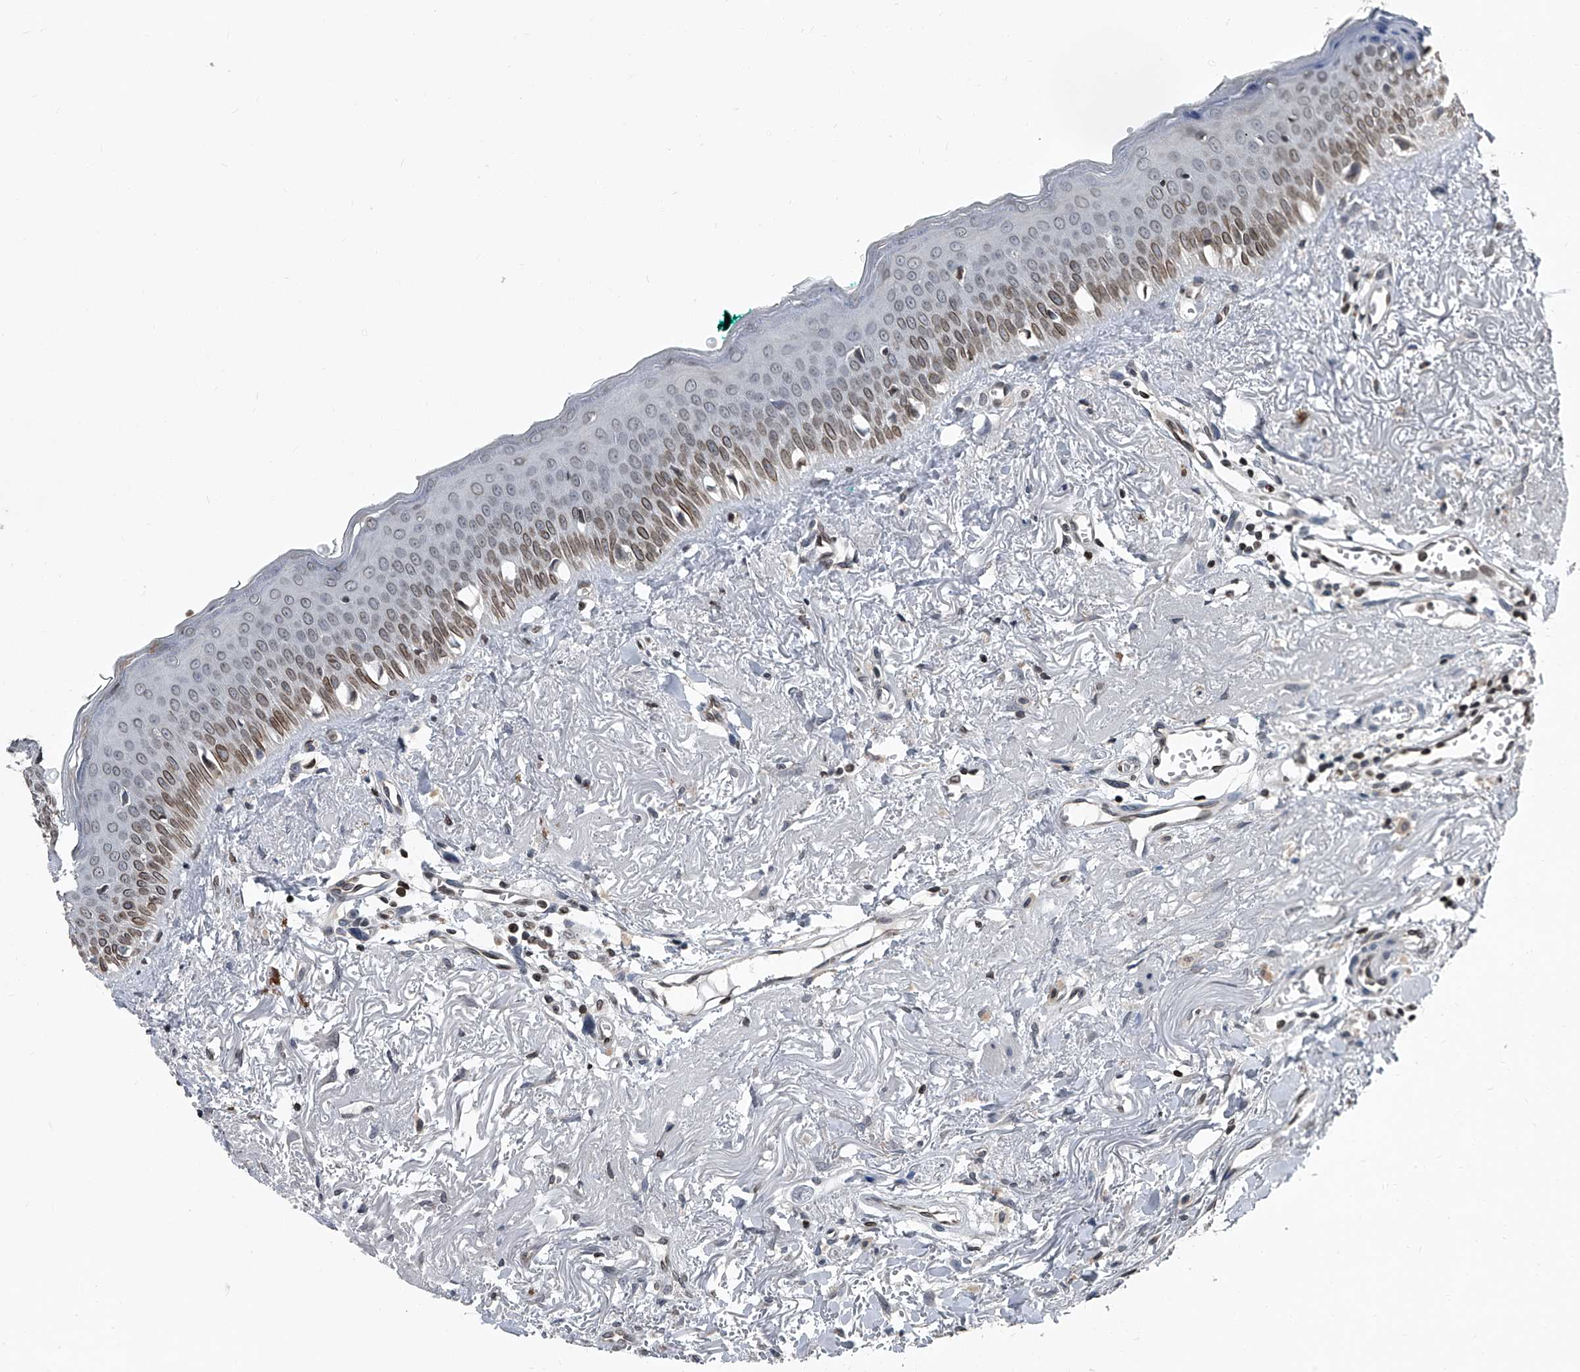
{"staining": {"intensity": "strong", "quantity": "25%-75%", "location": "cytoplasmic/membranous,nuclear"}, "tissue": "oral mucosa", "cell_type": "Squamous epithelial cells", "image_type": "normal", "snomed": [{"axis": "morphology", "description": "Normal tissue, NOS"}, {"axis": "topography", "description": "Oral tissue"}], "caption": "Oral mucosa stained with immunohistochemistry shows strong cytoplasmic/membranous,nuclear positivity in approximately 25%-75% of squamous epithelial cells.", "gene": "PHF20", "patient": {"sex": "female", "age": 70}}